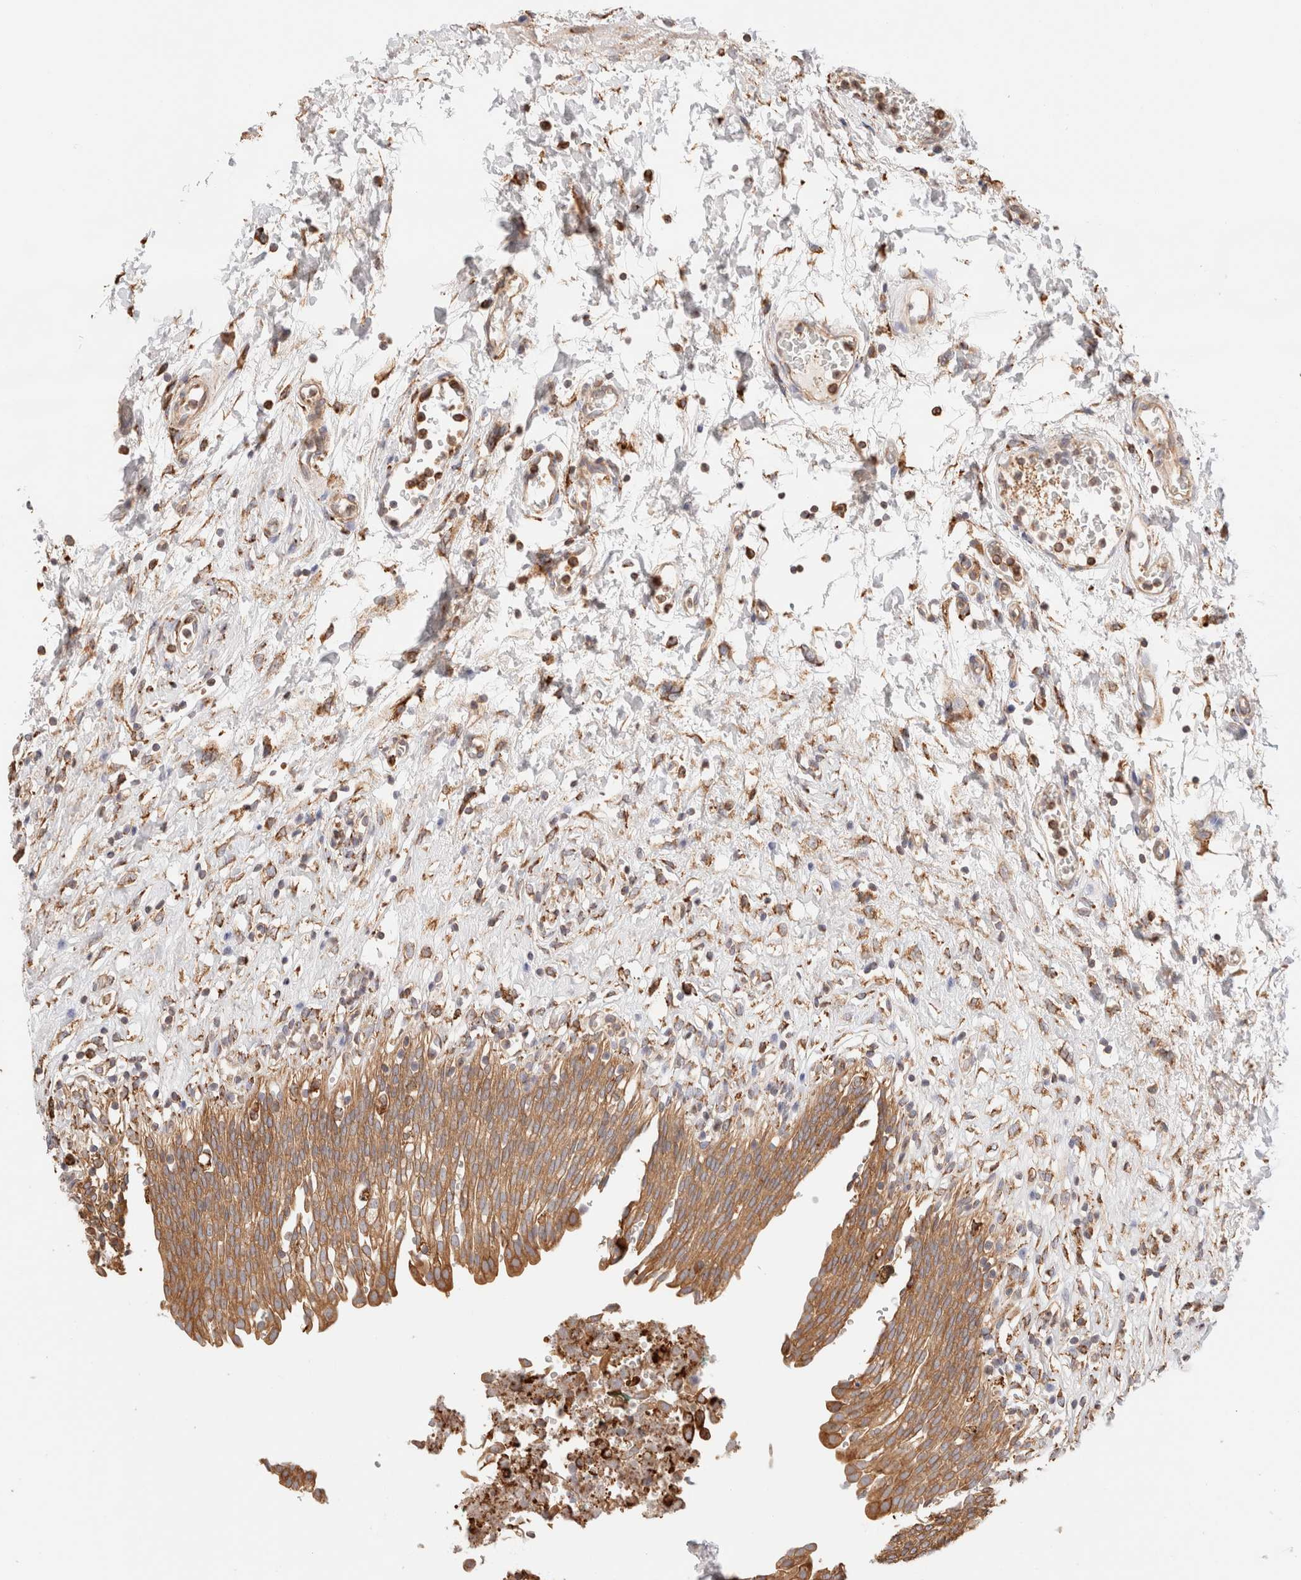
{"staining": {"intensity": "strong", "quantity": ">75%", "location": "cytoplasmic/membranous"}, "tissue": "urinary bladder", "cell_type": "Urothelial cells", "image_type": "normal", "snomed": [{"axis": "morphology", "description": "Urothelial carcinoma, High grade"}, {"axis": "topography", "description": "Urinary bladder"}], "caption": "IHC staining of unremarkable urinary bladder, which reveals high levels of strong cytoplasmic/membranous positivity in about >75% of urothelial cells indicating strong cytoplasmic/membranous protein positivity. The staining was performed using DAB (3,3'-diaminobenzidine) (brown) for protein detection and nuclei were counterstained in hematoxylin (blue).", "gene": "FER", "patient": {"sex": "male", "age": 46}}